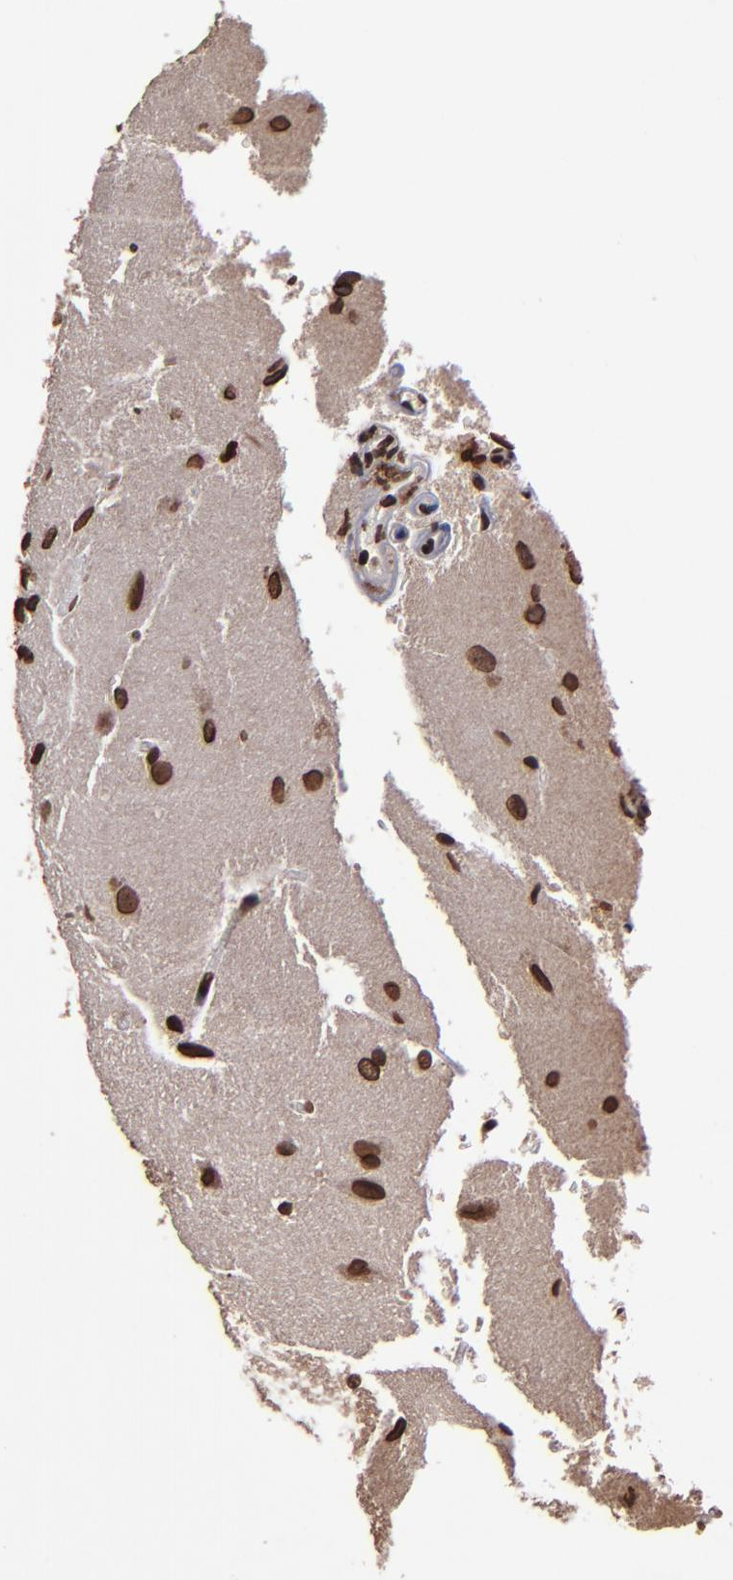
{"staining": {"intensity": "moderate", "quantity": ">75%", "location": "nuclear"}, "tissue": "glioma", "cell_type": "Tumor cells", "image_type": "cancer", "snomed": [{"axis": "morphology", "description": "Glioma, malignant, Low grade"}, {"axis": "topography", "description": "Cerebral cortex"}], "caption": "Glioma tissue reveals moderate nuclear staining in about >75% of tumor cells, visualized by immunohistochemistry.", "gene": "AKT1", "patient": {"sex": "female", "age": 47}}